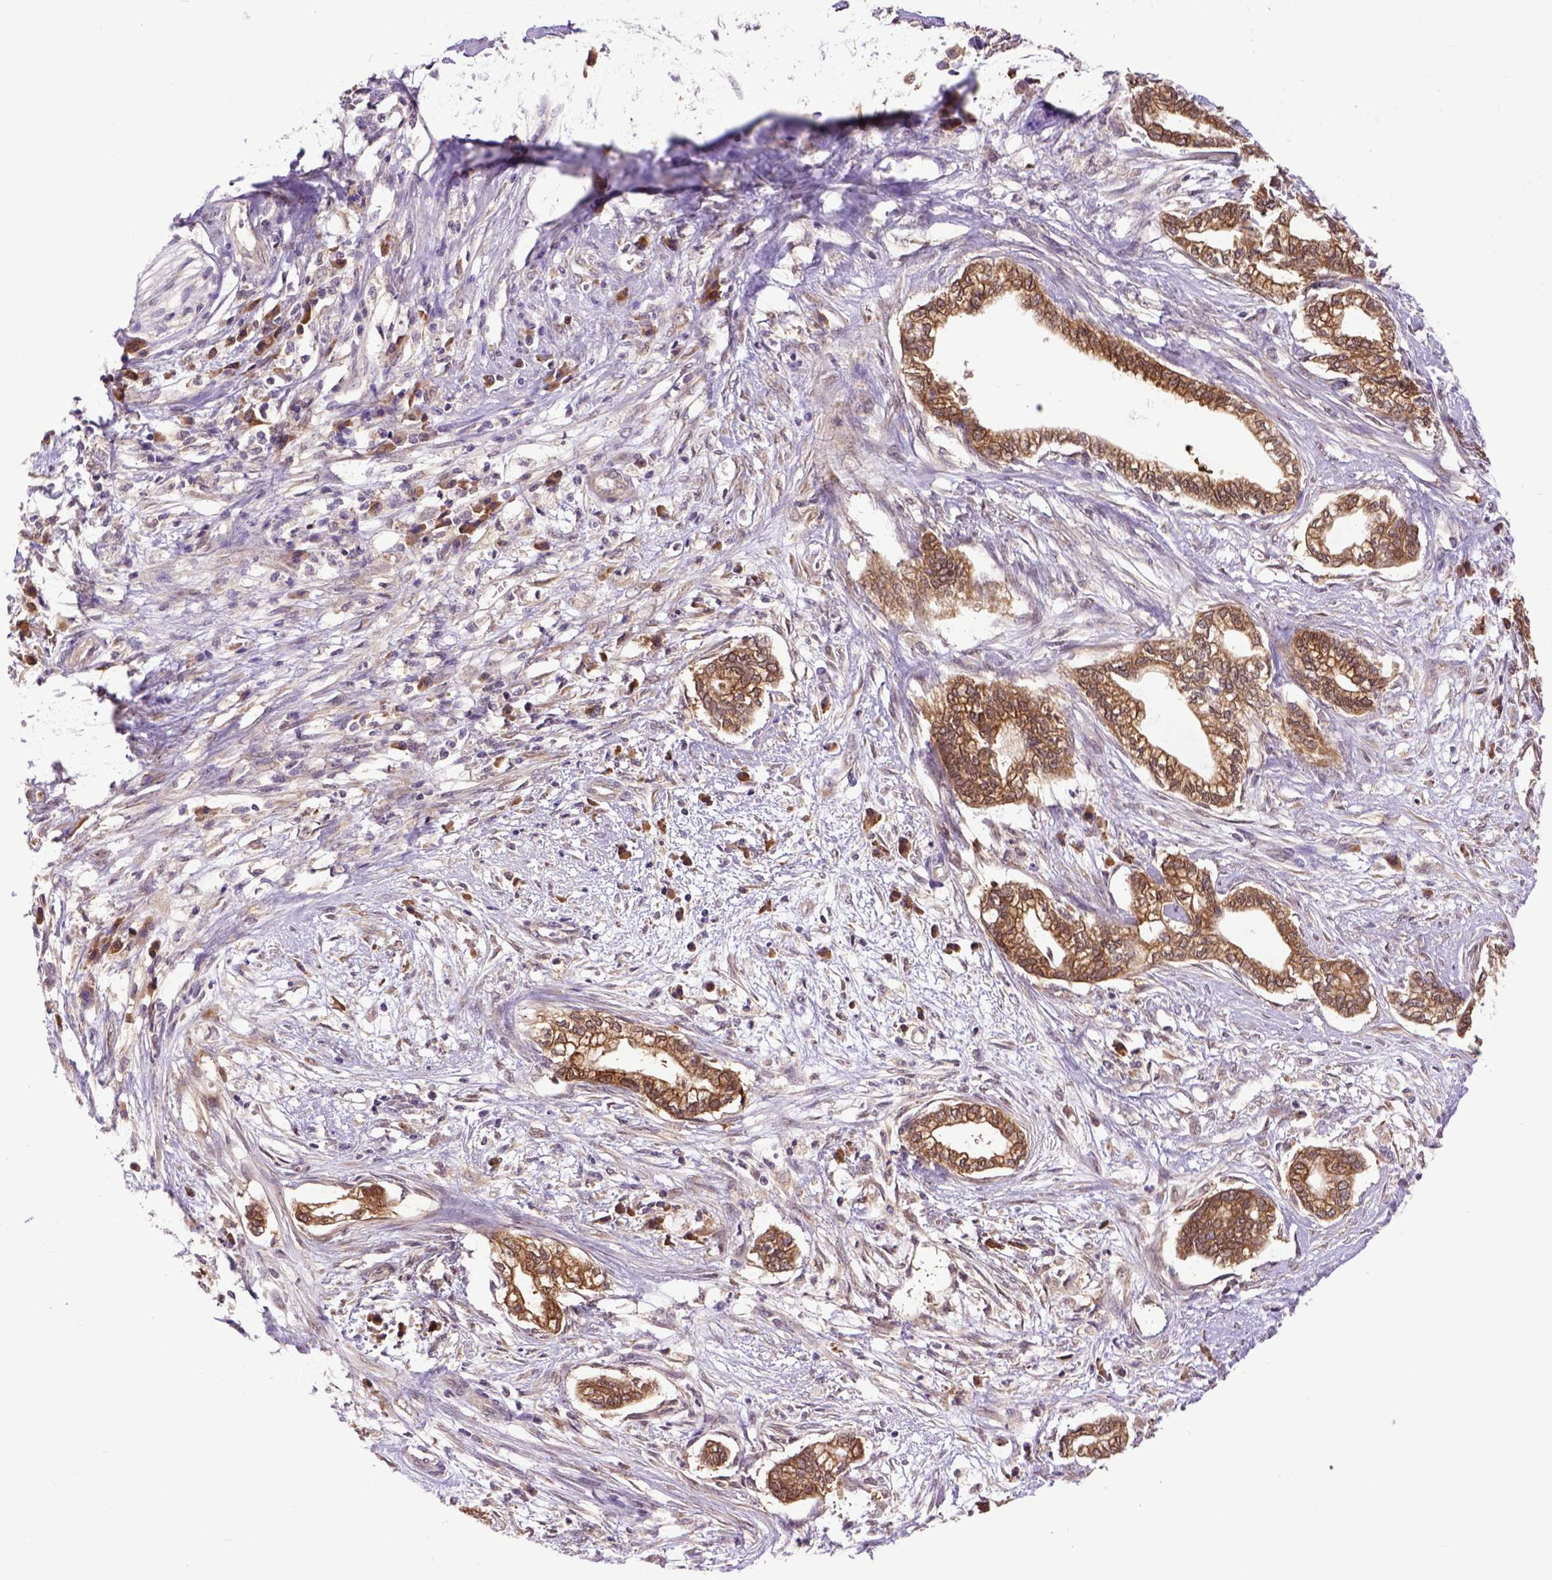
{"staining": {"intensity": "moderate", "quantity": ">75%", "location": "cytoplasmic/membranous"}, "tissue": "cervical cancer", "cell_type": "Tumor cells", "image_type": "cancer", "snomed": [{"axis": "morphology", "description": "Adenocarcinoma, NOS"}, {"axis": "topography", "description": "Cervix"}], "caption": "Moderate cytoplasmic/membranous protein staining is appreciated in approximately >75% of tumor cells in adenocarcinoma (cervical).", "gene": "ARL1", "patient": {"sex": "female", "age": 62}}